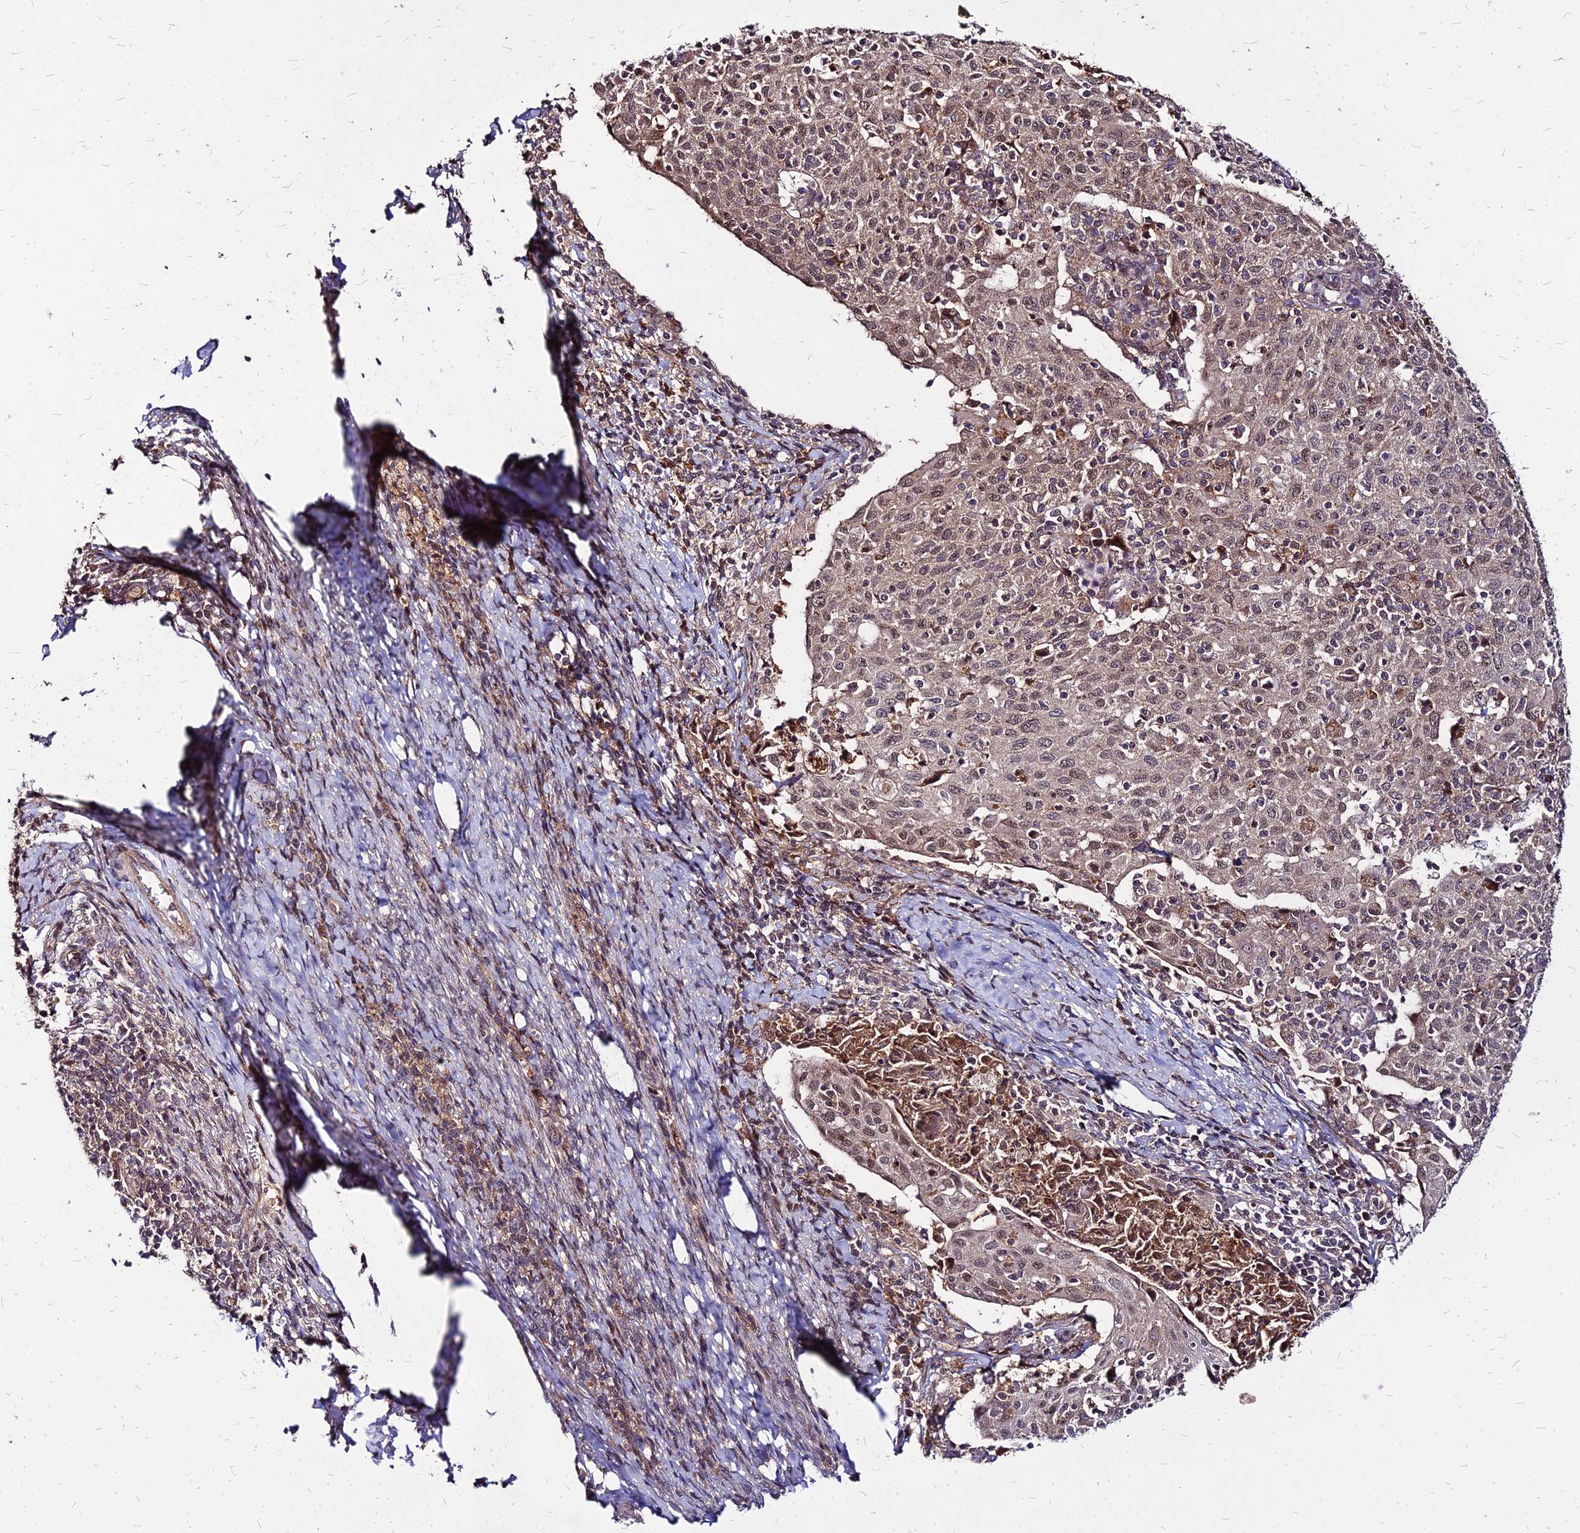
{"staining": {"intensity": "moderate", "quantity": ">75%", "location": "cytoplasmic/membranous,nuclear"}, "tissue": "cervical cancer", "cell_type": "Tumor cells", "image_type": "cancer", "snomed": [{"axis": "morphology", "description": "Squamous cell carcinoma, NOS"}, {"axis": "topography", "description": "Cervix"}], "caption": "Tumor cells show medium levels of moderate cytoplasmic/membranous and nuclear staining in about >75% of cells in human squamous cell carcinoma (cervical).", "gene": "APBA3", "patient": {"sex": "female", "age": 52}}